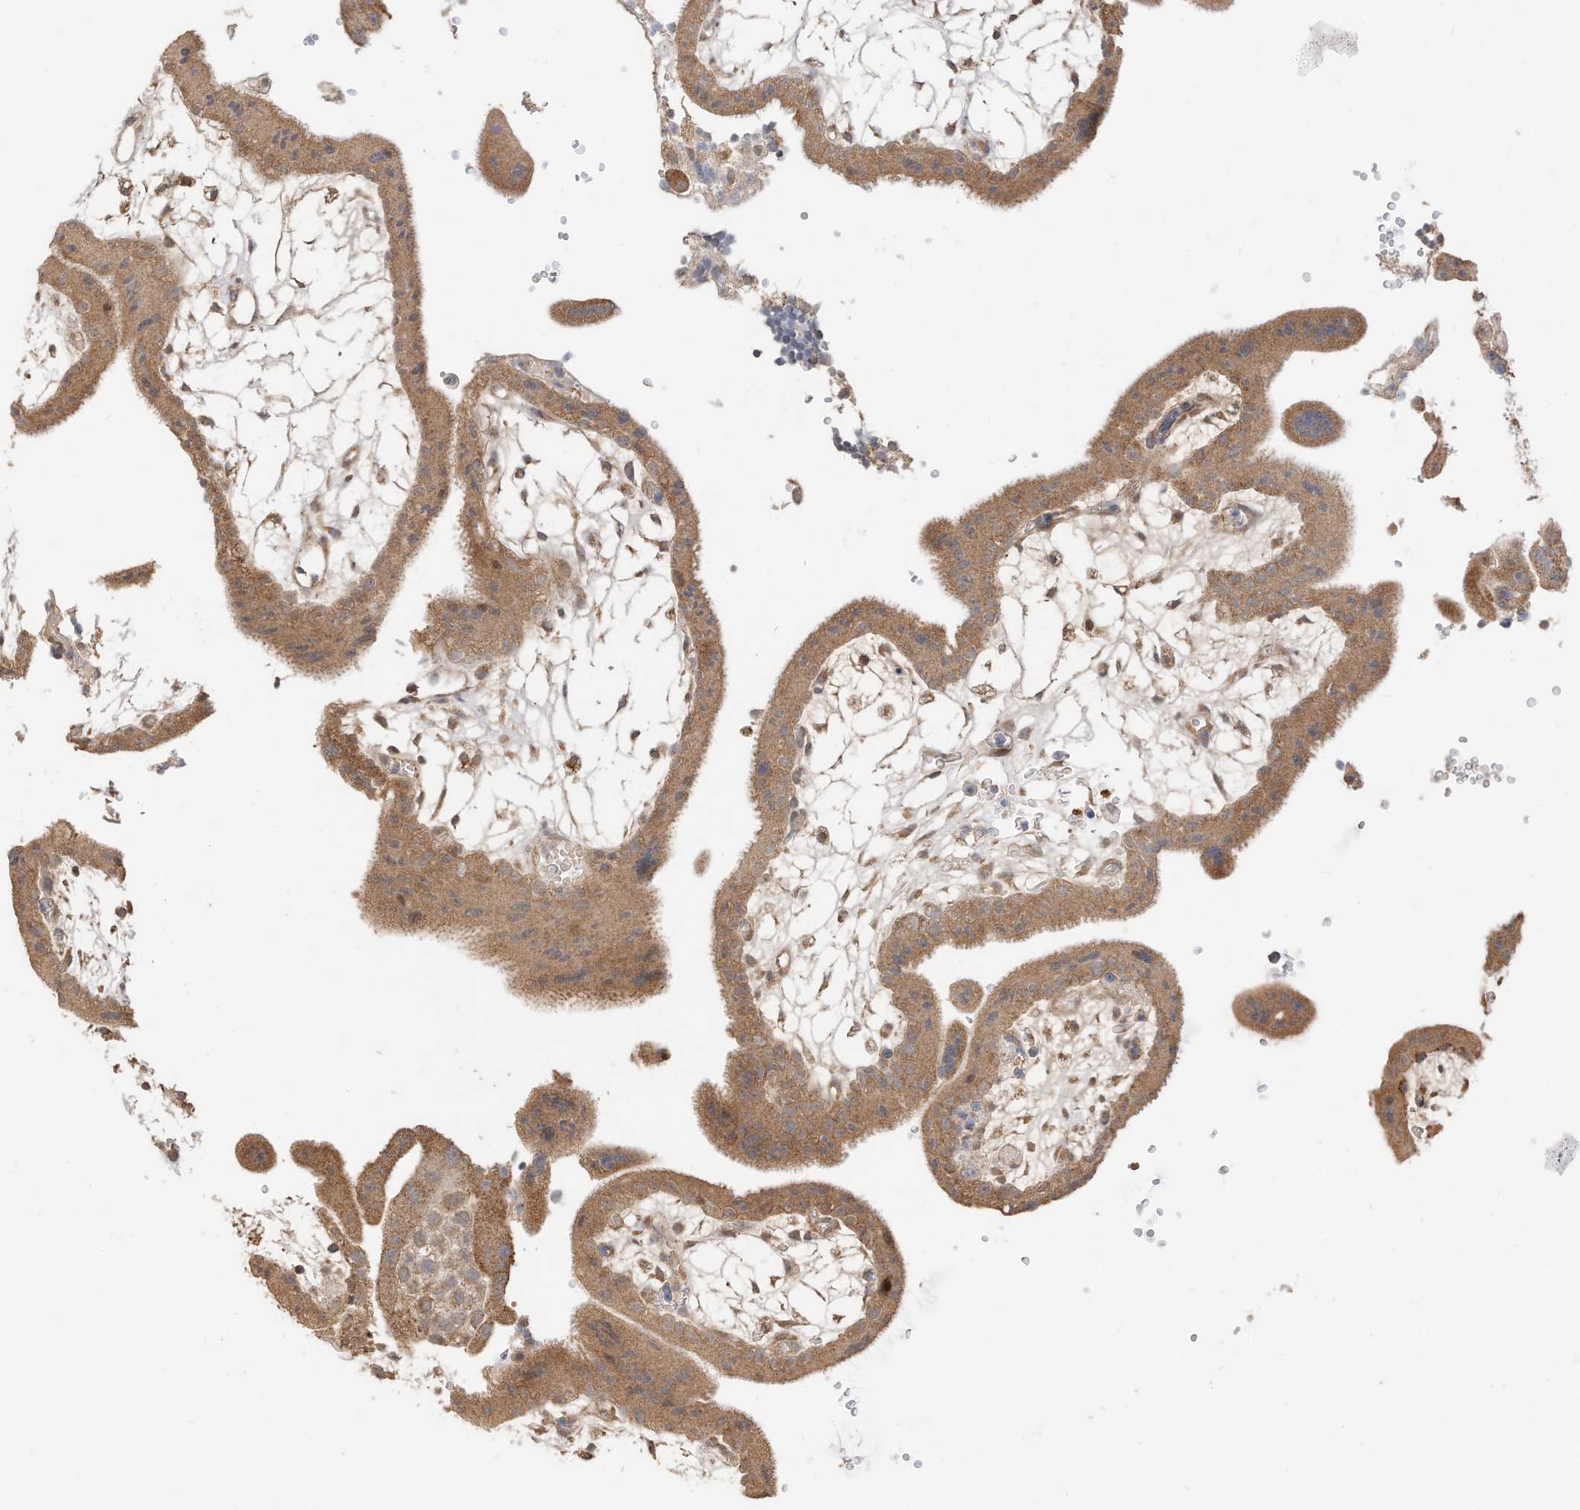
{"staining": {"intensity": "moderate", "quantity": ">75%", "location": "cytoplasmic/membranous"}, "tissue": "placenta", "cell_type": "Trophoblastic cells", "image_type": "normal", "snomed": [{"axis": "morphology", "description": "Normal tissue, NOS"}, {"axis": "topography", "description": "Placenta"}], "caption": "Moderate cytoplasmic/membranous protein positivity is present in approximately >75% of trophoblastic cells in placenta. Nuclei are stained in blue.", "gene": "CAGE1", "patient": {"sex": "female", "age": 18}}